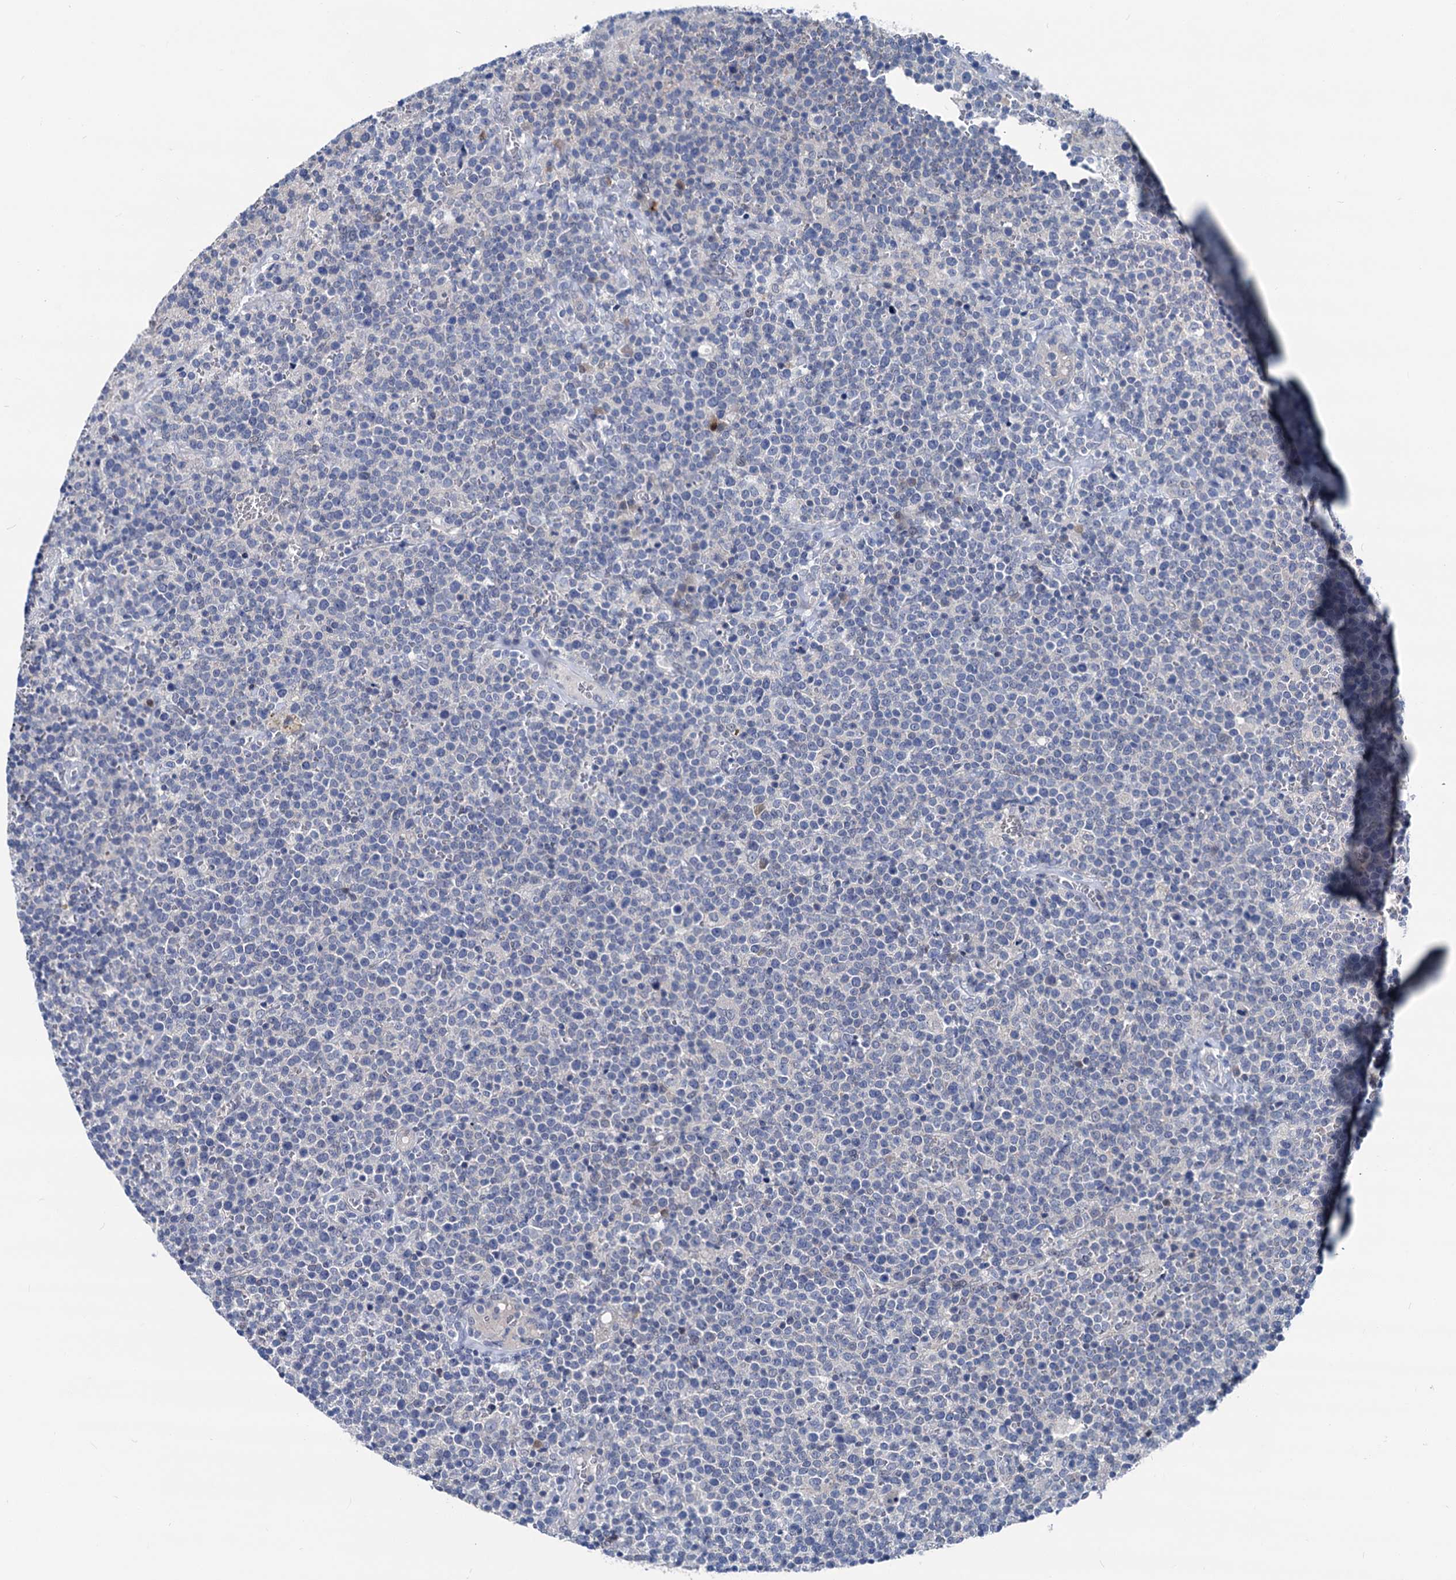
{"staining": {"intensity": "negative", "quantity": "none", "location": "none"}, "tissue": "lymphoma", "cell_type": "Tumor cells", "image_type": "cancer", "snomed": [{"axis": "morphology", "description": "Malignant lymphoma, non-Hodgkin's type, High grade"}, {"axis": "topography", "description": "Lymph node"}], "caption": "This is a histopathology image of immunohistochemistry (IHC) staining of high-grade malignant lymphoma, non-Hodgkin's type, which shows no expression in tumor cells.", "gene": "GLO1", "patient": {"sex": "male", "age": 61}}